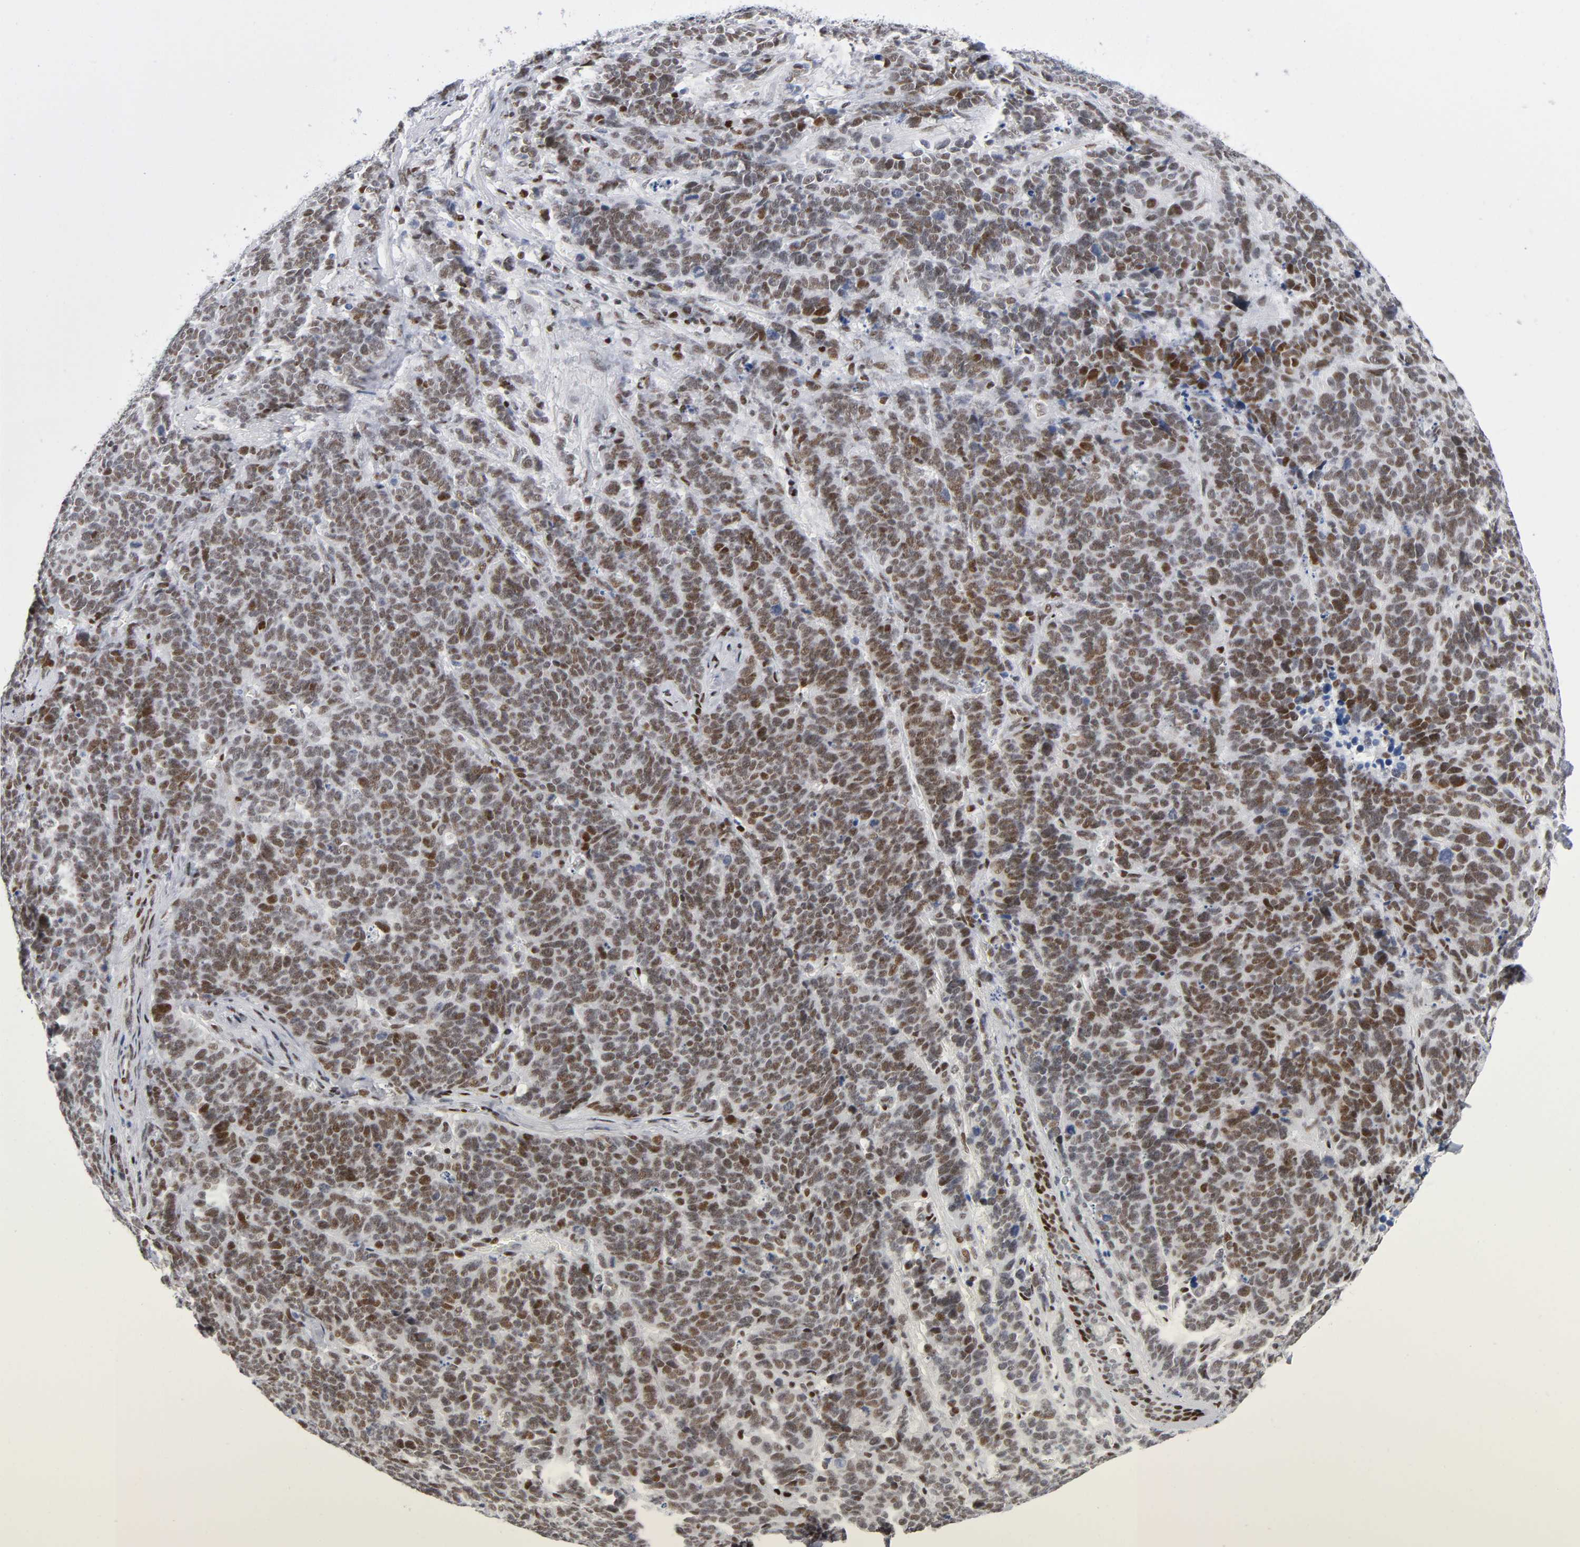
{"staining": {"intensity": "moderate", "quantity": ">75%", "location": "nuclear"}, "tissue": "lung cancer", "cell_type": "Tumor cells", "image_type": "cancer", "snomed": [{"axis": "morphology", "description": "Neoplasm, malignant, NOS"}, {"axis": "topography", "description": "Lung"}], "caption": "Immunohistochemistry (IHC) histopathology image of human neoplasm (malignant) (lung) stained for a protein (brown), which reveals medium levels of moderate nuclear positivity in about >75% of tumor cells.", "gene": "SP3", "patient": {"sex": "female", "age": 58}}